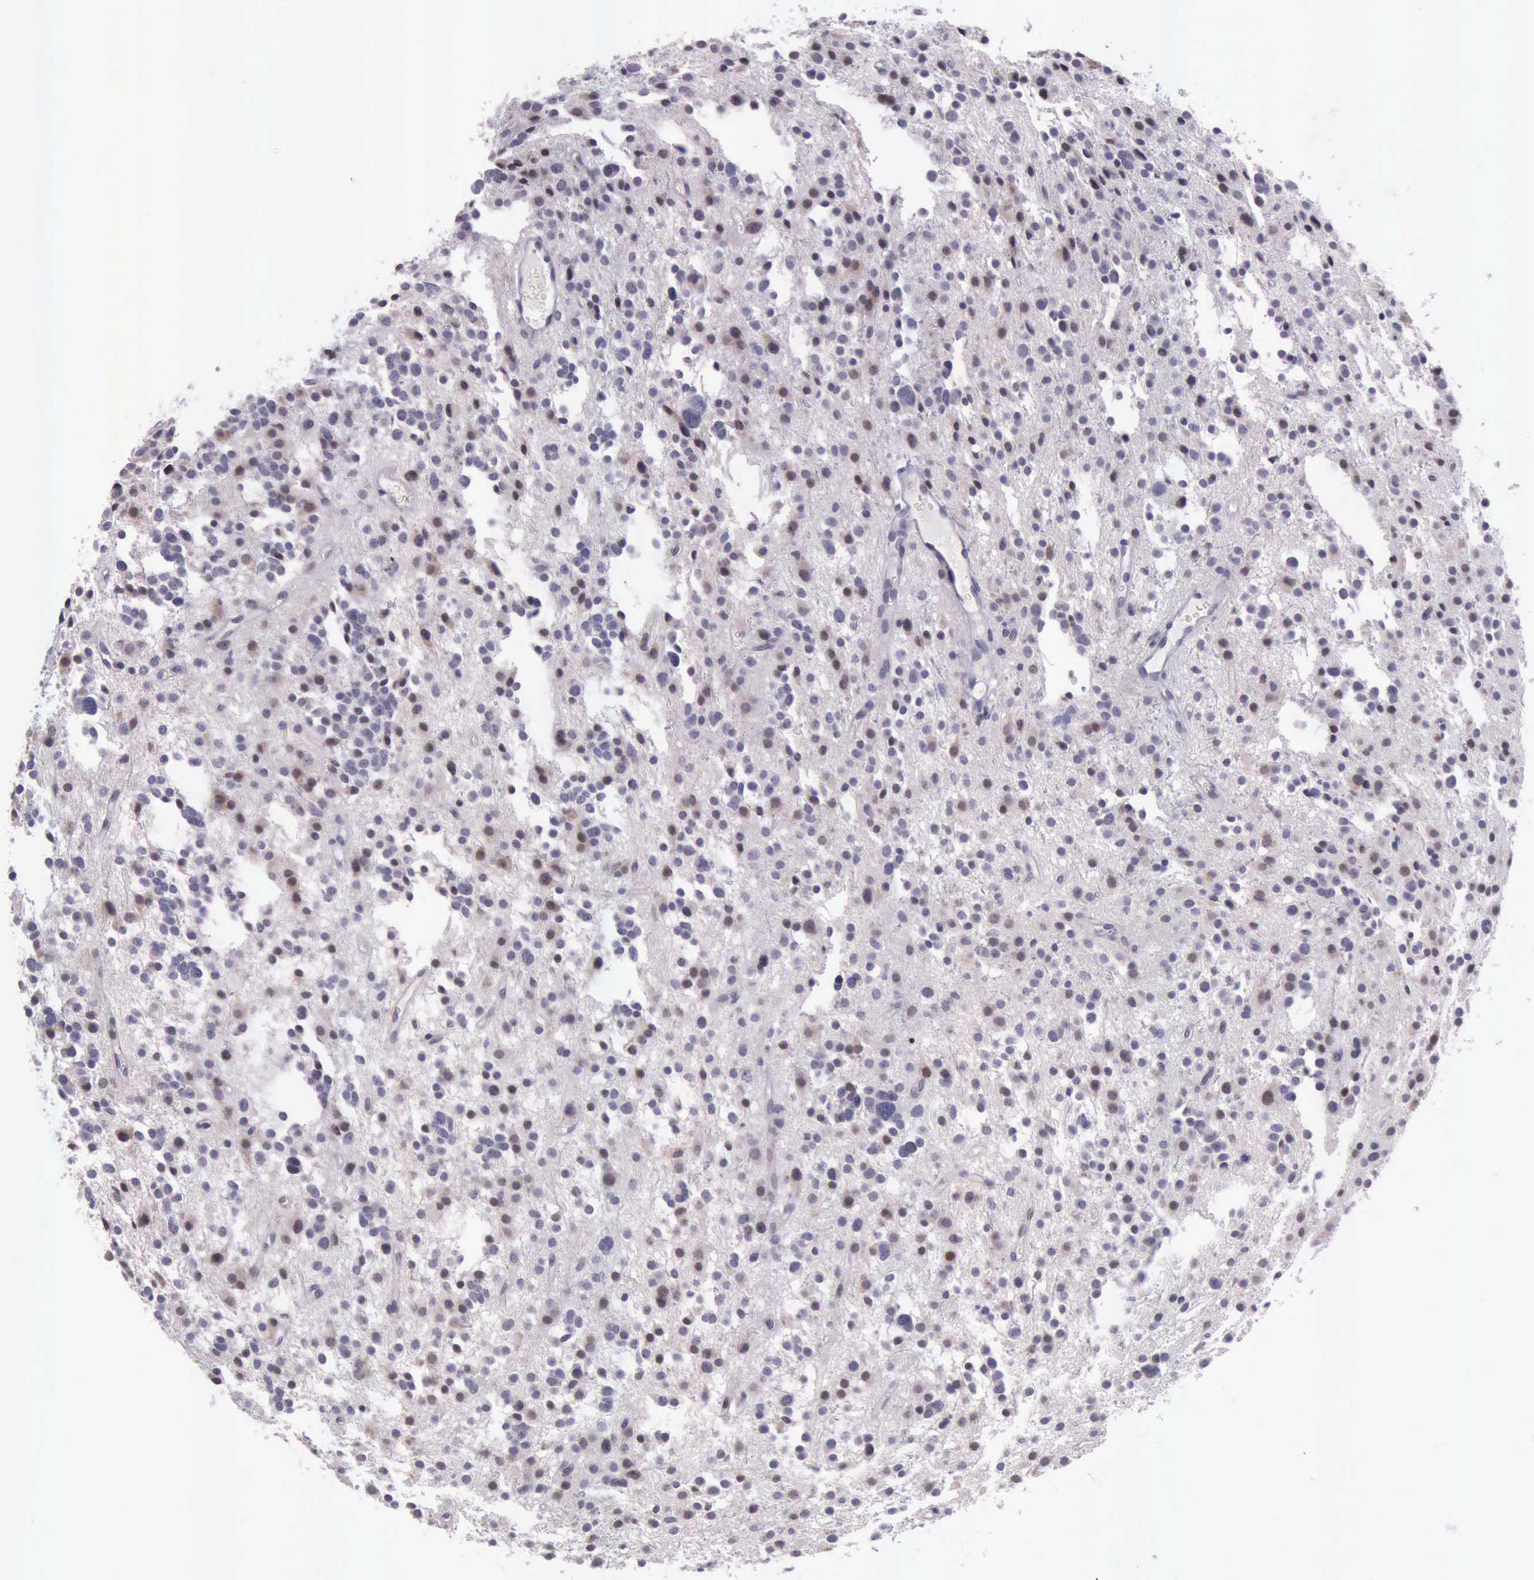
{"staining": {"intensity": "strong", "quantity": "<25%", "location": "nuclear"}, "tissue": "glioma", "cell_type": "Tumor cells", "image_type": "cancer", "snomed": [{"axis": "morphology", "description": "Glioma, malignant, Low grade"}, {"axis": "topography", "description": "Brain"}], "caption": "Low-grade glioma (malignant) stained with a brown dye reveals strong nuclear positive staining in about <25% of tumor cells.", "gene": "PARP1", "patient": {"sex": "female", "age": 36}}